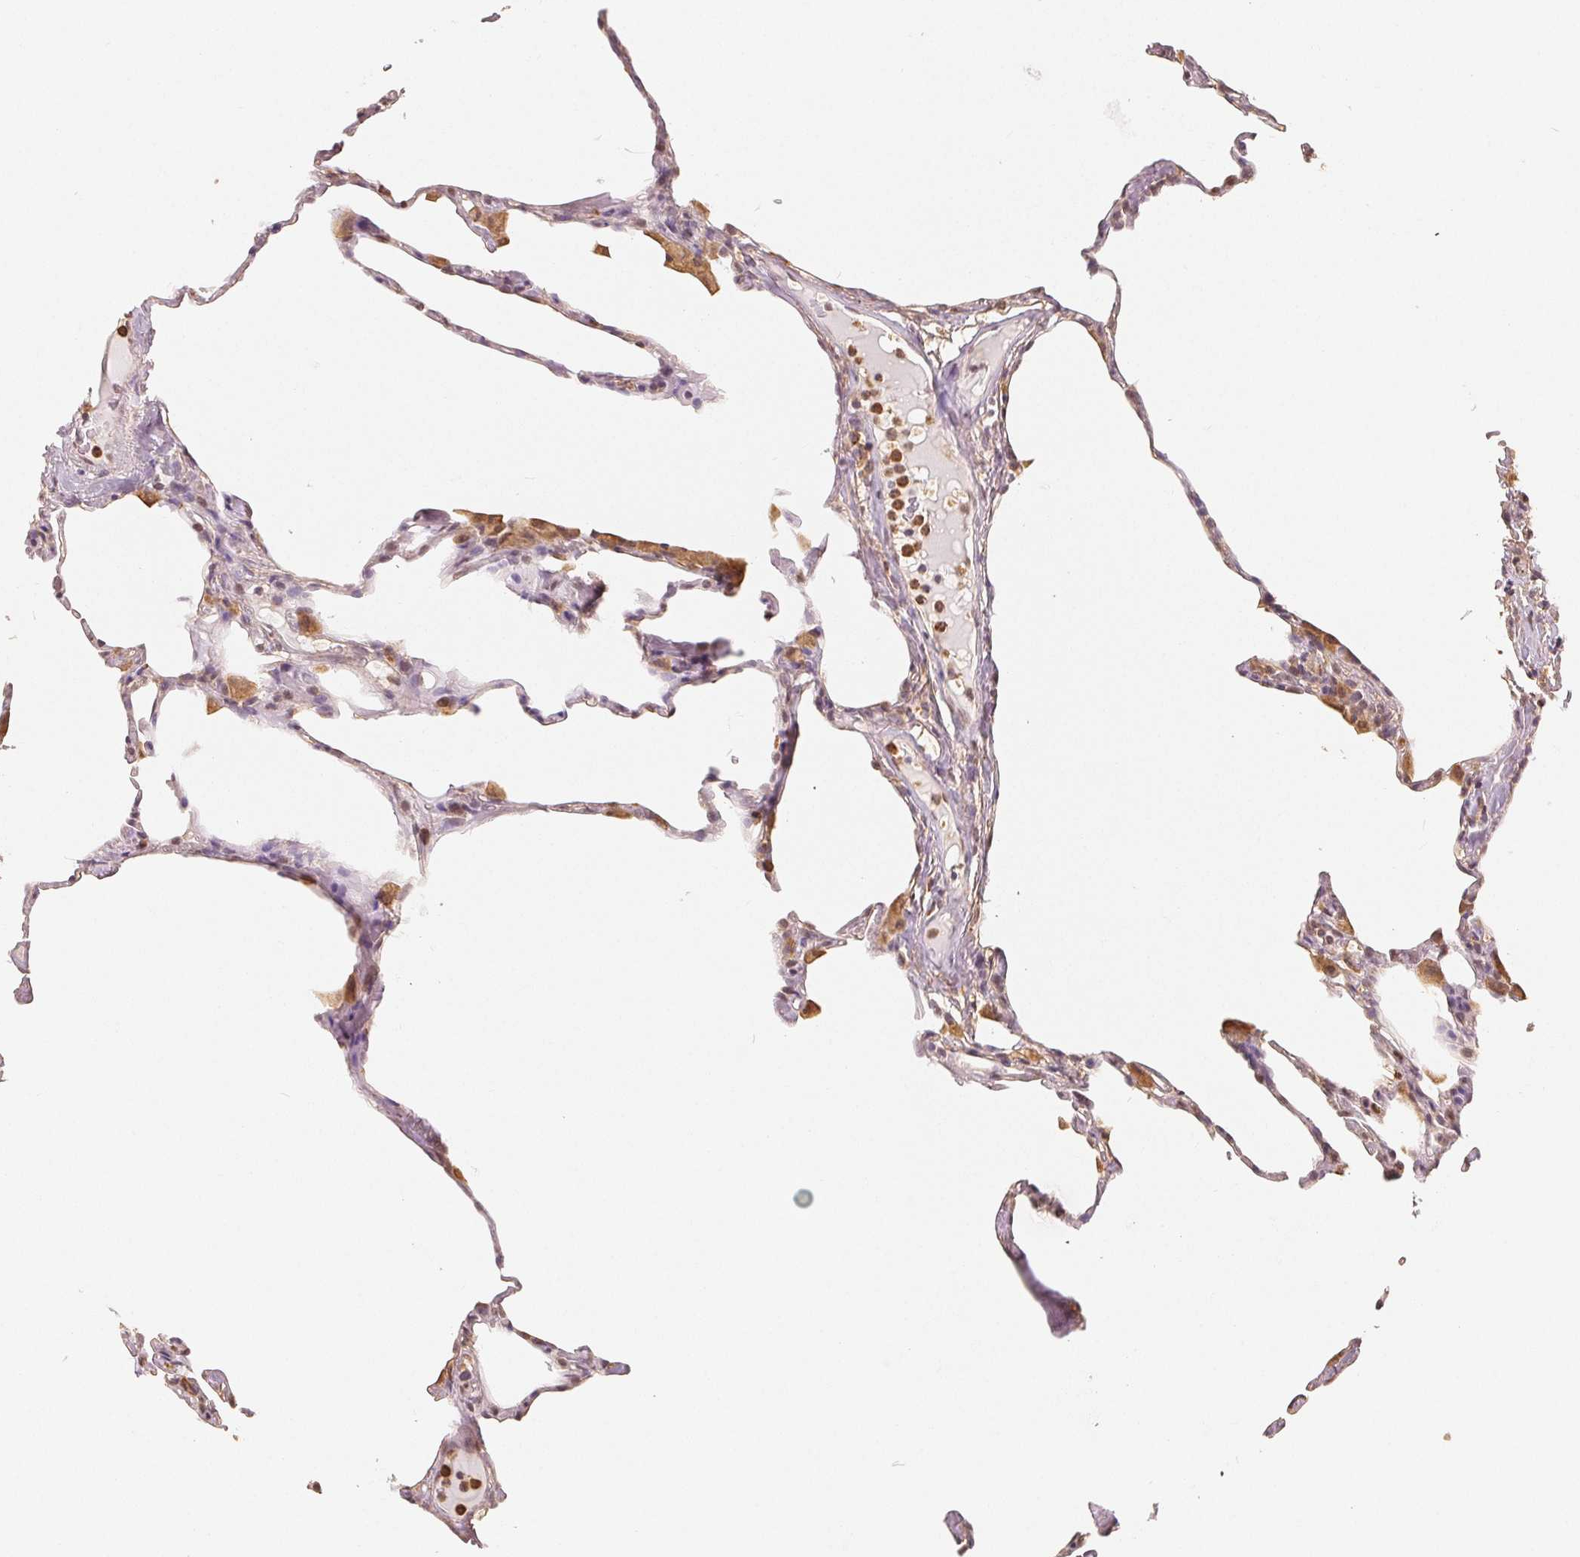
{"staining": {"intensity": "moderate", "quantity": "<25%", "location": "nuclear"}, "tissue": "lung", "cell_type": "Alveolar cells", "image_type": "normal", "snomed": [{"axis": "morphology", "description": "Normal tissue, NOS"}, {"axis": "topography", "description": "Lung"}], "caption": "Alveolar cells display low levels of moderate nuclear expression in about <25% of cells in normal lung.", "gene": "GUSB", "patient": {"sex": "male", "age": 65}}